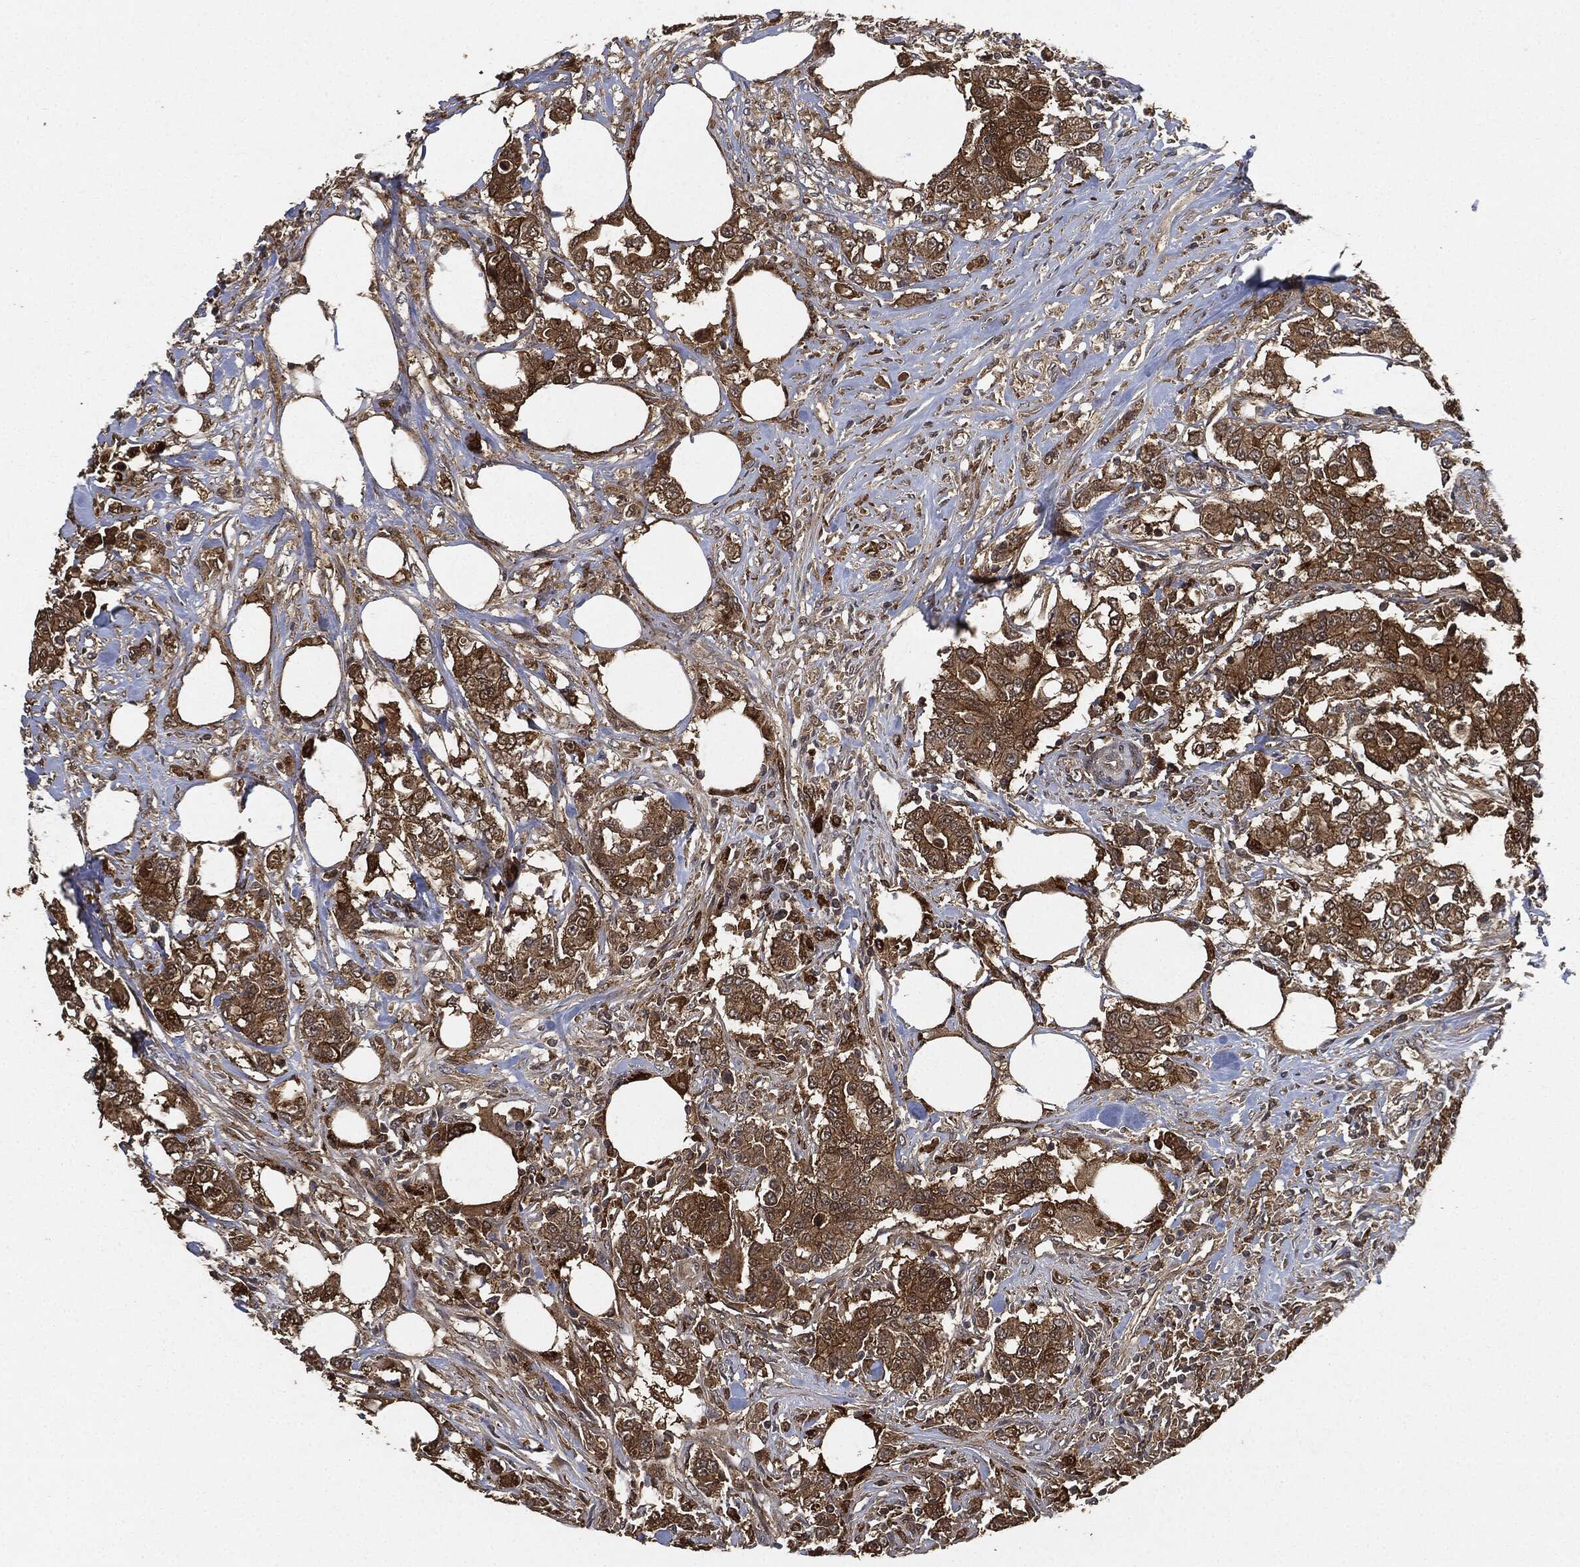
{"staining": {"intensity": "moderate", "quantity": ">75%", "location": "cytoplasmic/membranous"}, "tissue": "colorectal cancer", "cell_type": "Tumor cells", "image_type": "cancer", "snomed": [{"axis": "morphology", "description": "Adenocarcinoma, NOS"}, {"axis": "topography", "description": "Colon"}], "caption": "There is medium levels of moderate cytoplasmic/membranous positivity in tumor cells of colorectal adenocarcinoma, as demonstrated by immunohistochemical staining (brown color).", "gene": "BRAF", "patient": {"sex": "female", "age": 48}}